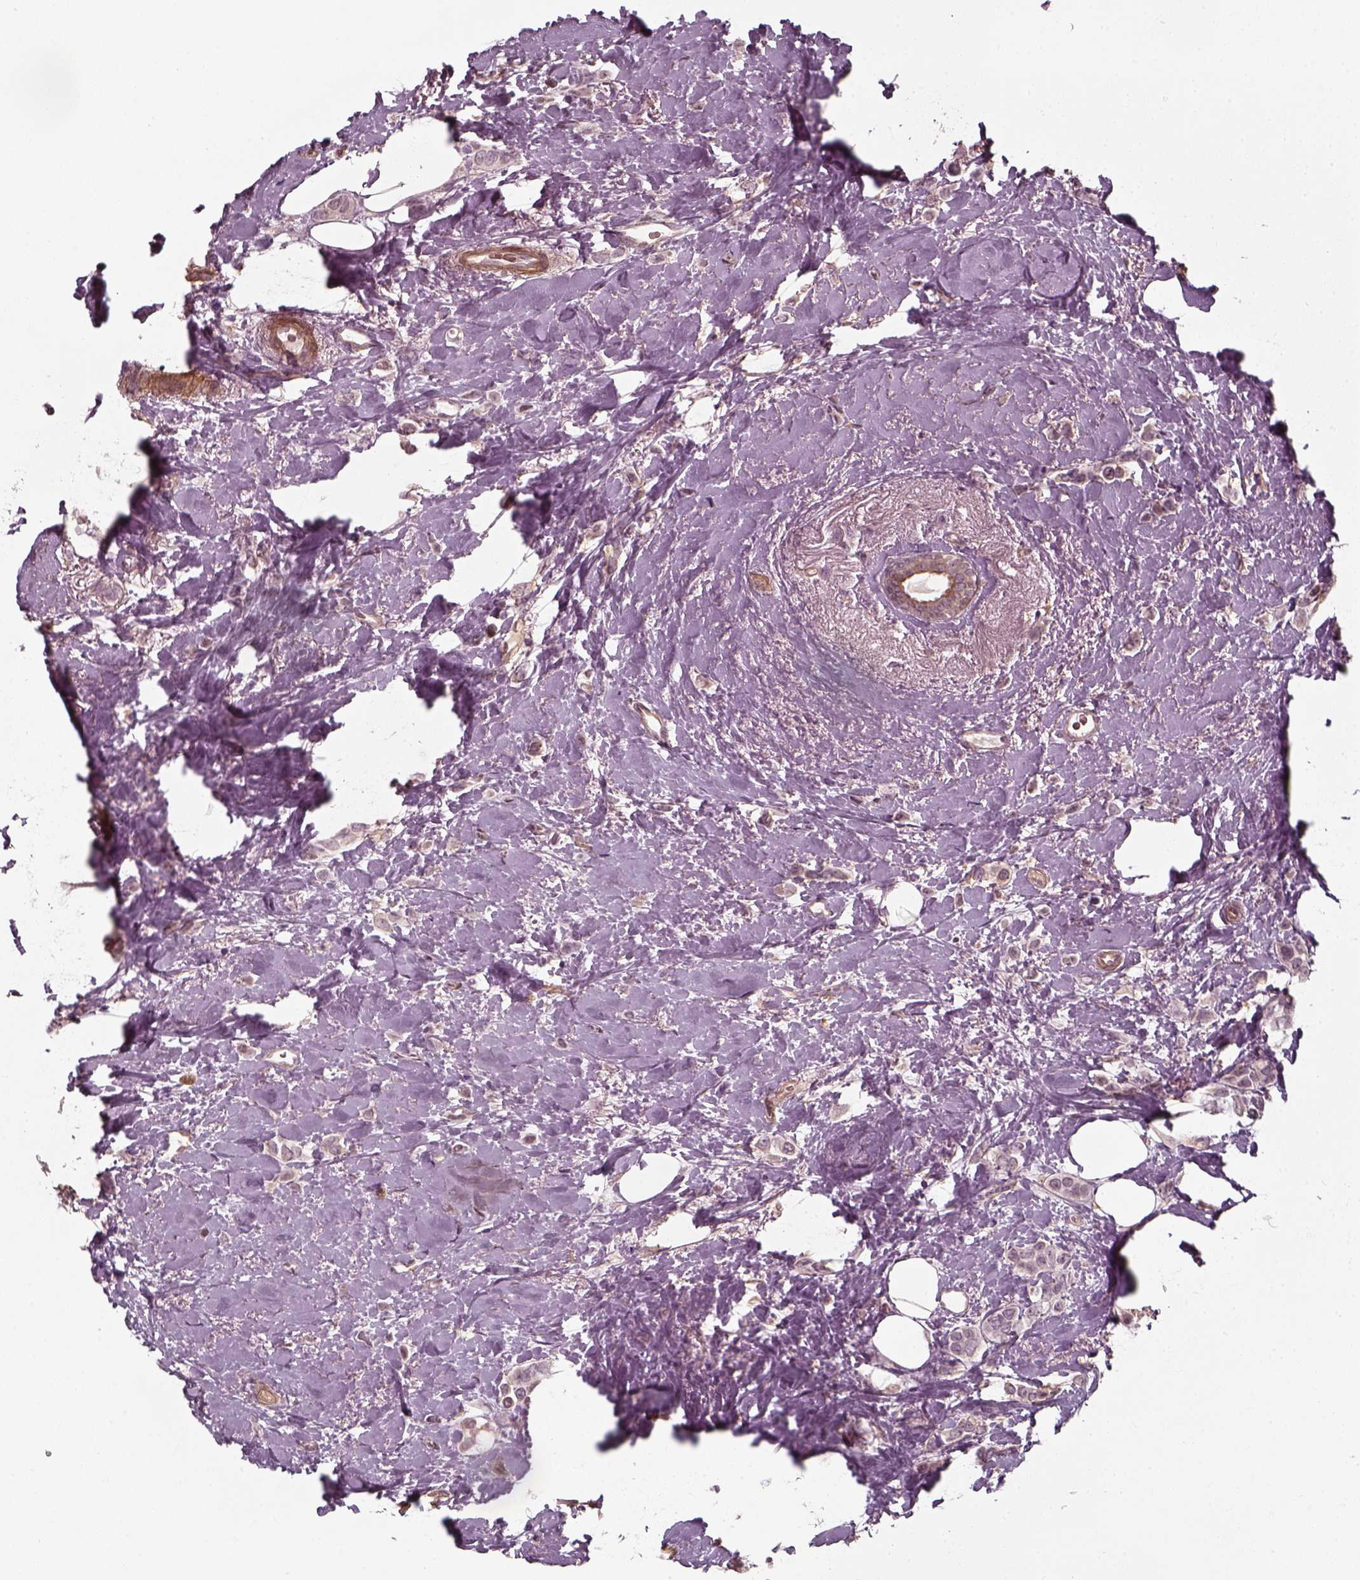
{"staining": {"intensity": "negative", "quantity": "none", "location": "none"}, "tissue": "breast cancer", "cell_type": "Tumor cells", "image_type": "cancer", "snomed": [{"axis": "morphology", "description": "Lobular carcinoma"}, {"axis": "topography", "description": "Breast"}], "caption": "High magnification brightfield microscopy of lobular carcinoma (breast) stained with DAB (brown) and counterstained with hematoxylin (blue): tumor cells show no significant expression.", "gene": "LAMB2", "patient": {"sex": "female", "age": 66}}